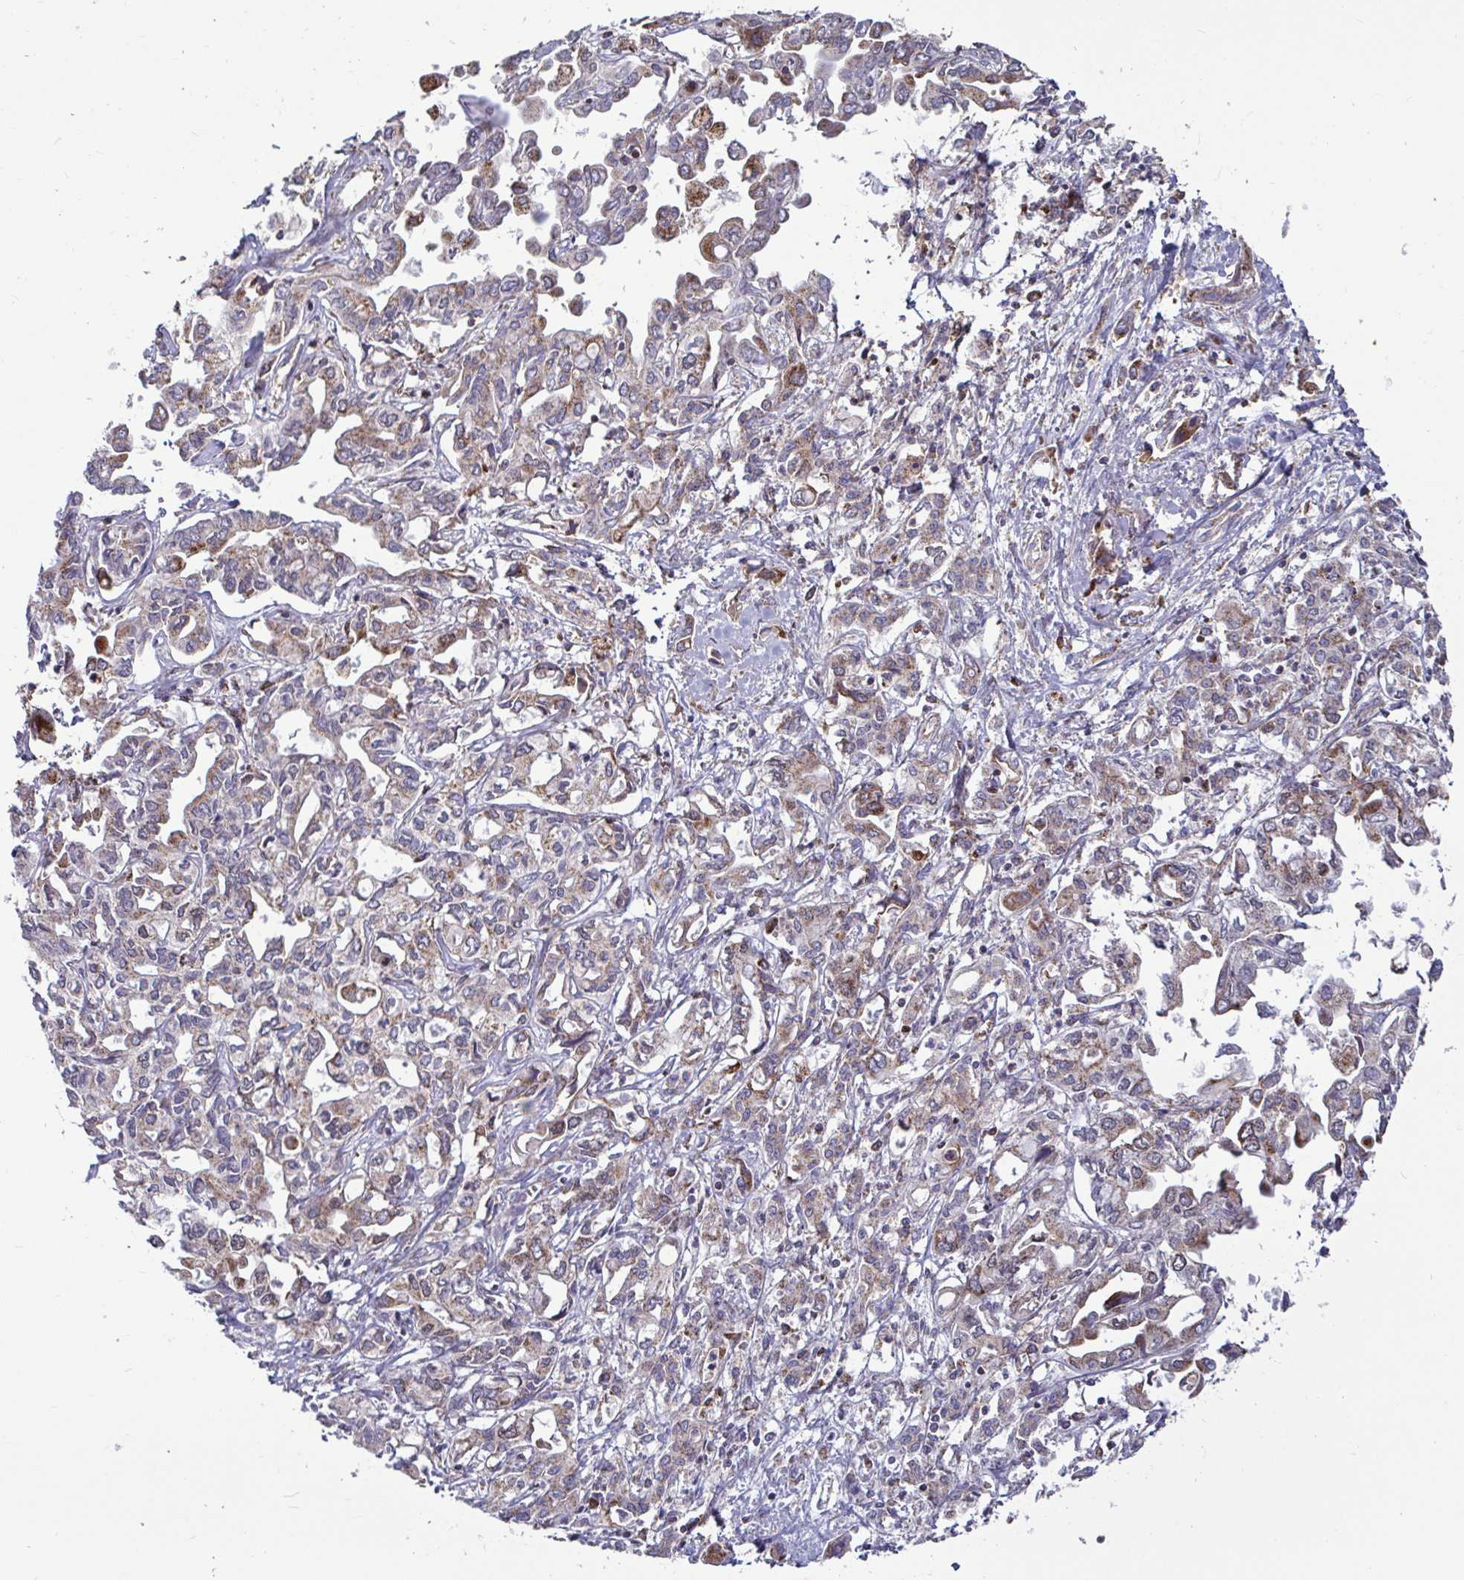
{"staining": {"intensity": "moderate", "quantity": ">75%", "location": "cytoplasmic/membranous"}, "tissue": "liver cancer", "cell_type": "Tumor cells", "image_type": "cancer", "snomed": [{"axis": "morphology", "description": "Cholangiocarcinoma"}, {"axis": "topography", "description": "Liver"}], "caption": "Liver cancer (cholangiocarcinoma) stained with a protein marker reveals moderate staining in tumor cells.", "gene": "SPRY1", "patient": {"sex": "female", "age": 64}}